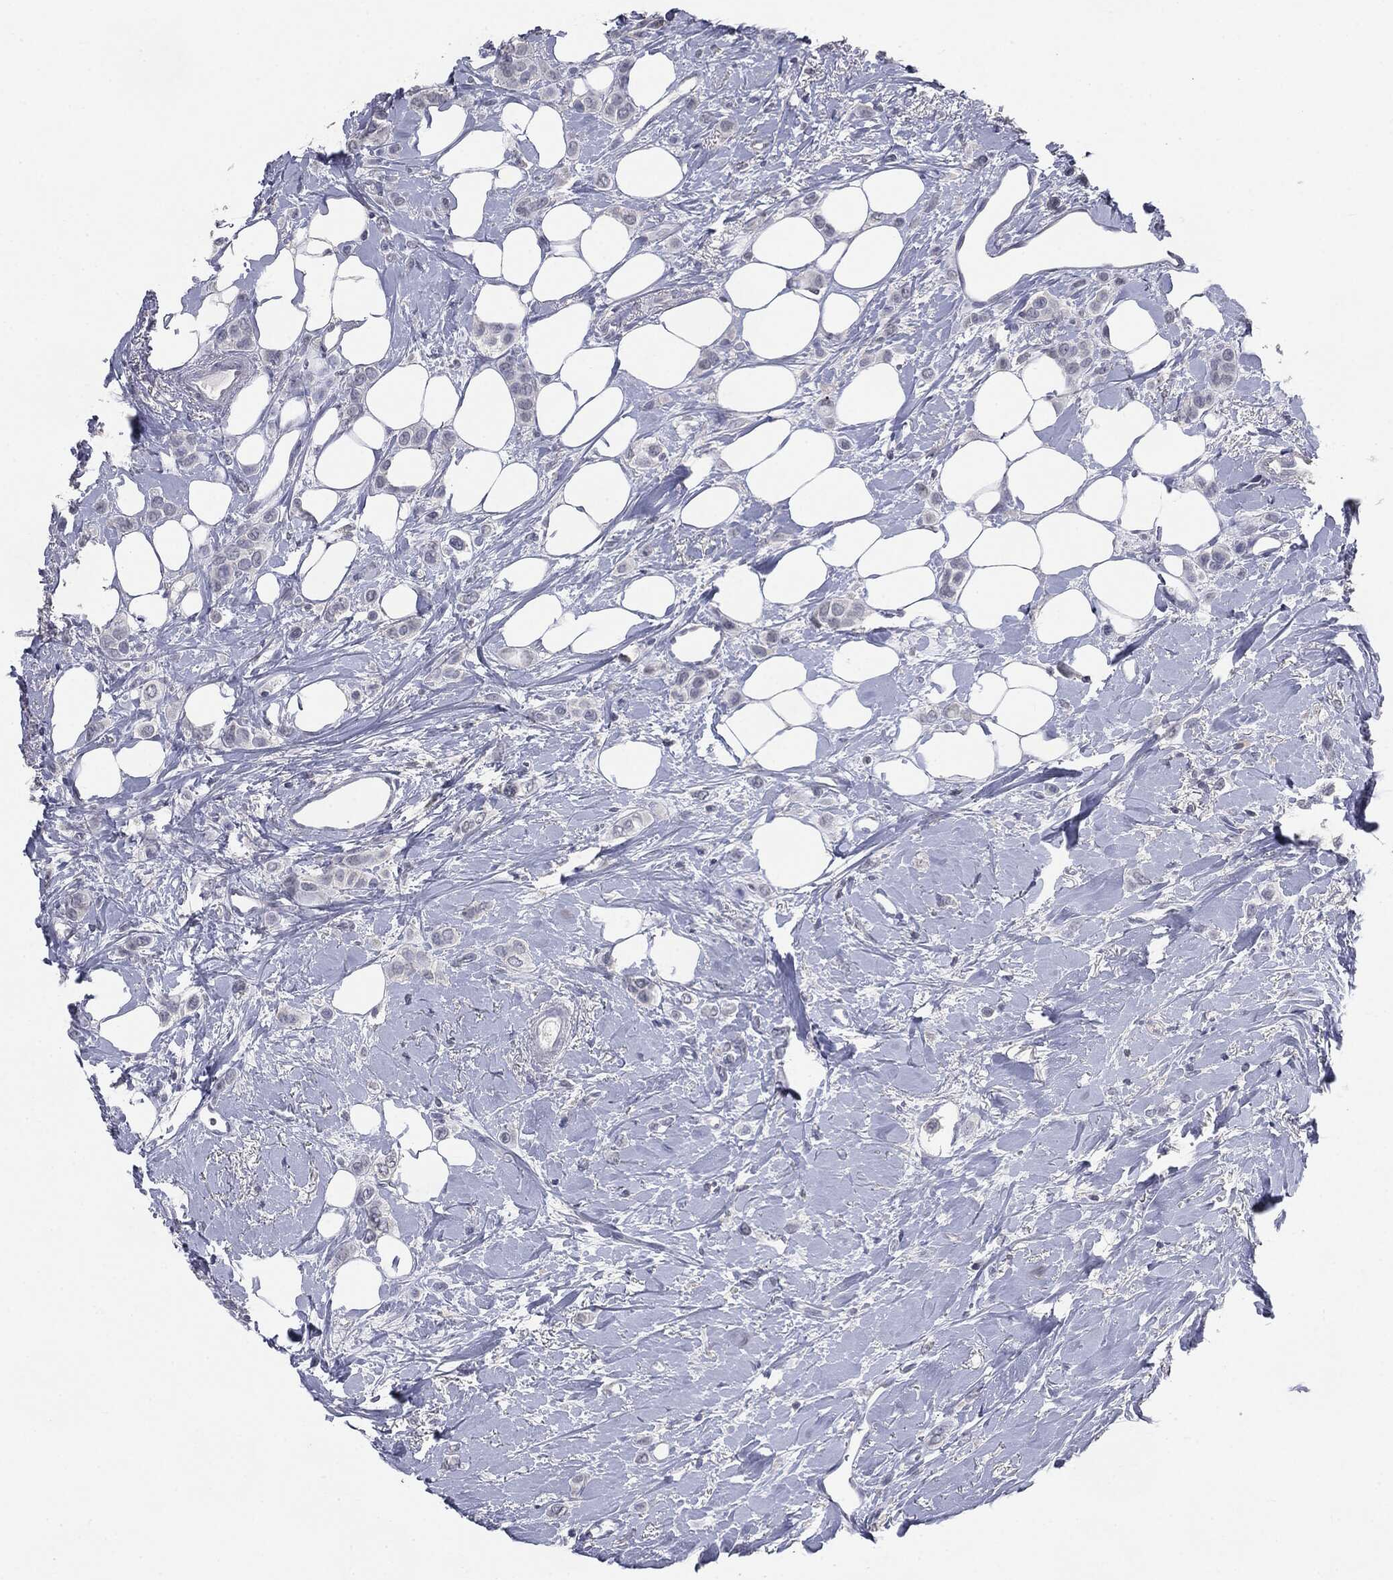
{"staining": {"intensity": "negative", "quantity": "none", "location": "none"}, "tissue": "breast cancer", "cell_type": "Tumor cells", "image_type": "cancer", "snomed": [{"axis": "morphology", "description": "Lobular carcinoma"}, {"axis": "topography", "description": "Breast"}], "caption": "High magnification brightfield microscopy of breast cancer stained with DAB (brown) and counterstained with hematoxylin (blue): tumor cells show no significant staining. (Brightfield microscopy of DAB immunohistochemistry at high magnification).", "gene": "SLC2A2", "patient": {"sex": "female", "age": 66}}